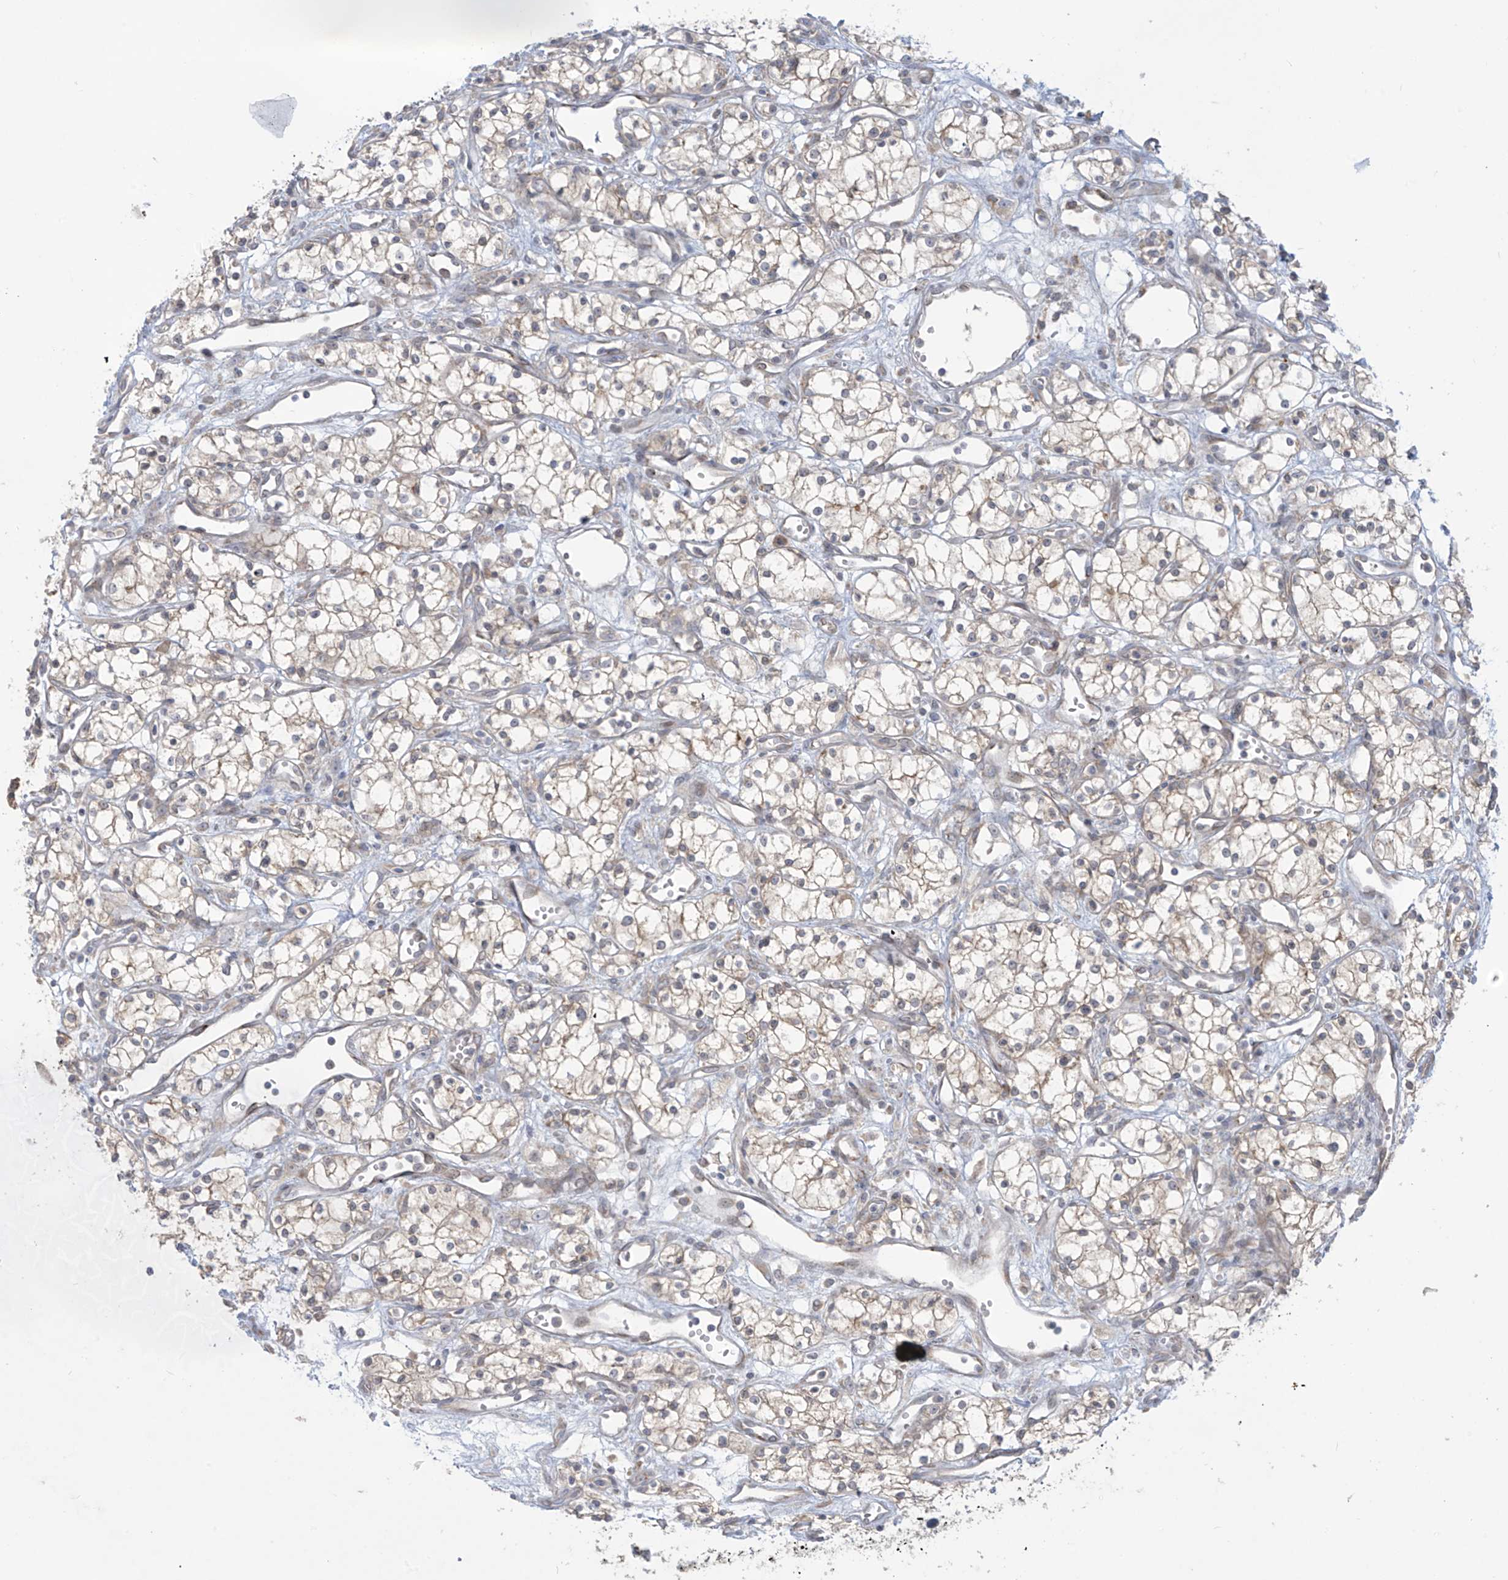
{"staining": {"intensity": "negative", "quantity": "none", "location": "none"}, "tissue": "renal cancer", "cell_type": "Tumor cells", "image_type": "cancer", "snomed": [{"axis": "morphology", "description": "Adenocarcinoma, NOS"}, {"axis": "topography", "description": "Kidney"}], "caption": "A histopathology image of human renal cancer (adenocarcinoma) is negative for staining in tumor cells.", "gene": "PPAT", "patient": {"sex": "male", "age": 59}}